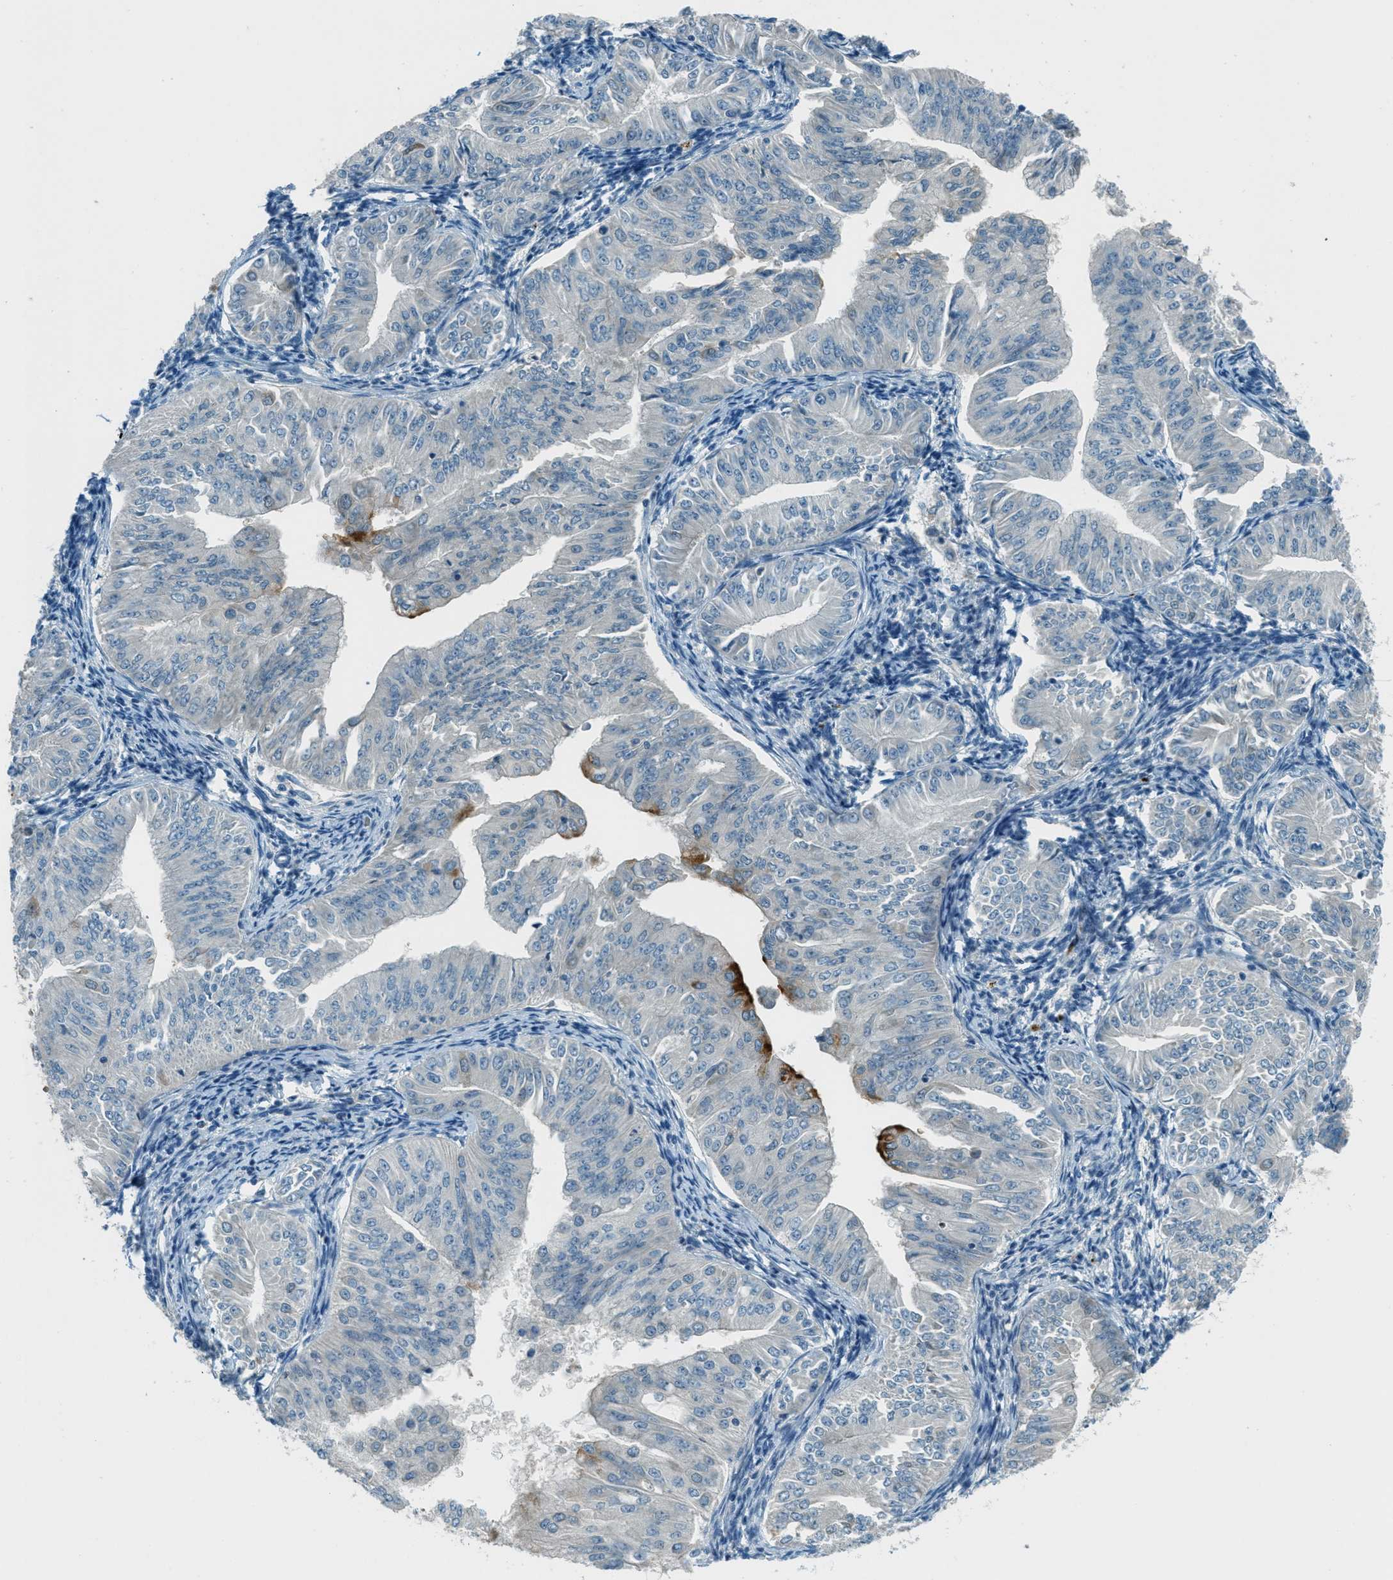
{"staining": {"intensity": "negative", "quantity": "none", "location": "none"}, "tissue": "endometrial cancer", "cell_type": "Tumor cells", "image_type": "cancer", "snomed": [{"axis": "morphology", "description": "Normal tissue, NOS"}, {"axis": "morphology", "description": "Adenocarcinoma, NOS"}, {"axis": "topography", "description": "Endometrium"}], "caption": "Human endometrial cancer (adenocarcinoma) stained for a protein using immunohistochemistry (IHC) demonstrates no expression in tumor cells.", "gene": "MSLN", "patient": {"sex": "female", "age": 53}}